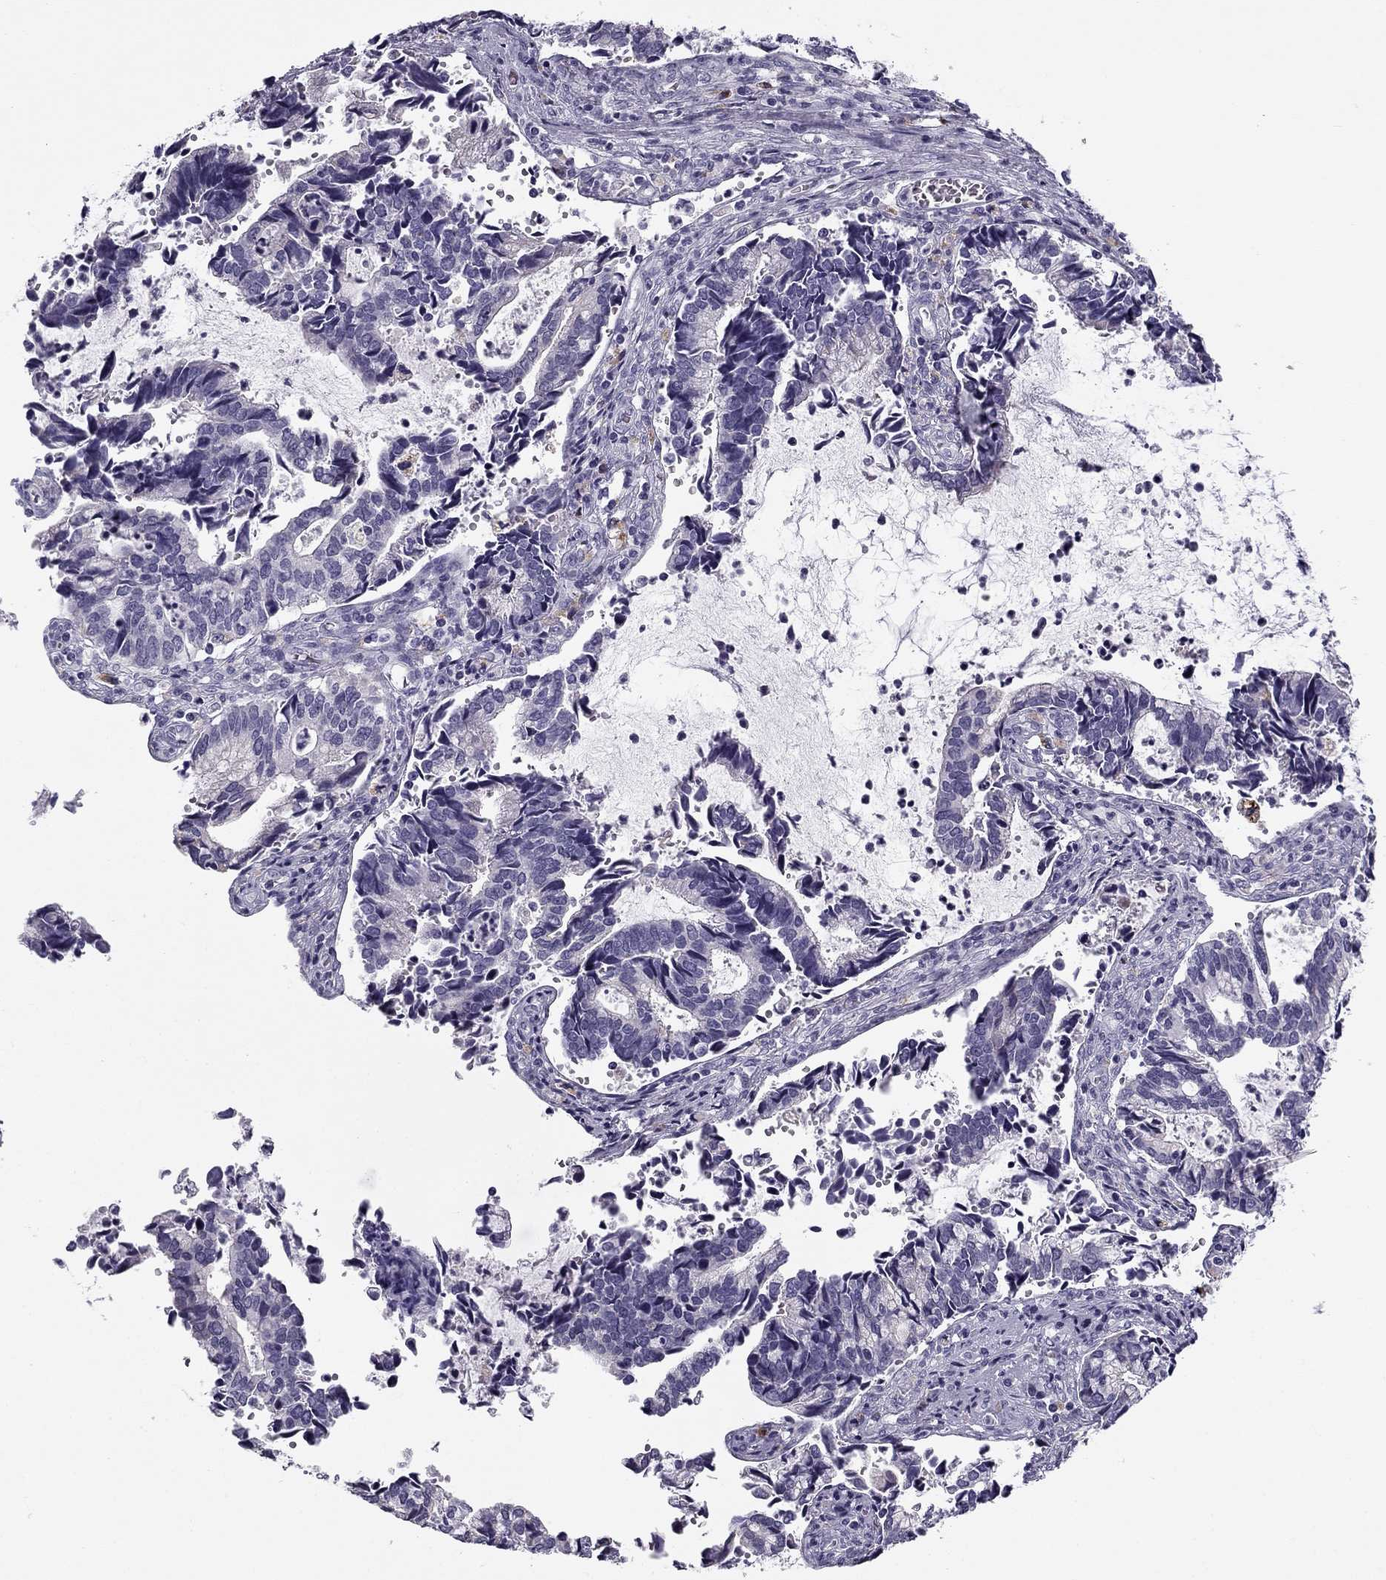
{"staining": {"intensity": "negative", "quantity": "none", "location": "none"}, "tissue": "cervical cancer", "cell_type": "Tumor cells", "image_type": "cancer", "snomed": [{"axis": "morphology", "description": "Adenocarcinoma, NOS"}, {"axis": "topography", "description": "Cervix"}], "caption": "The image displays no staining of tumor cells in cervical cancer (adenocarcinoma).", "gene": "MC5R", "patient": {"sex": "female", "age": 42}}